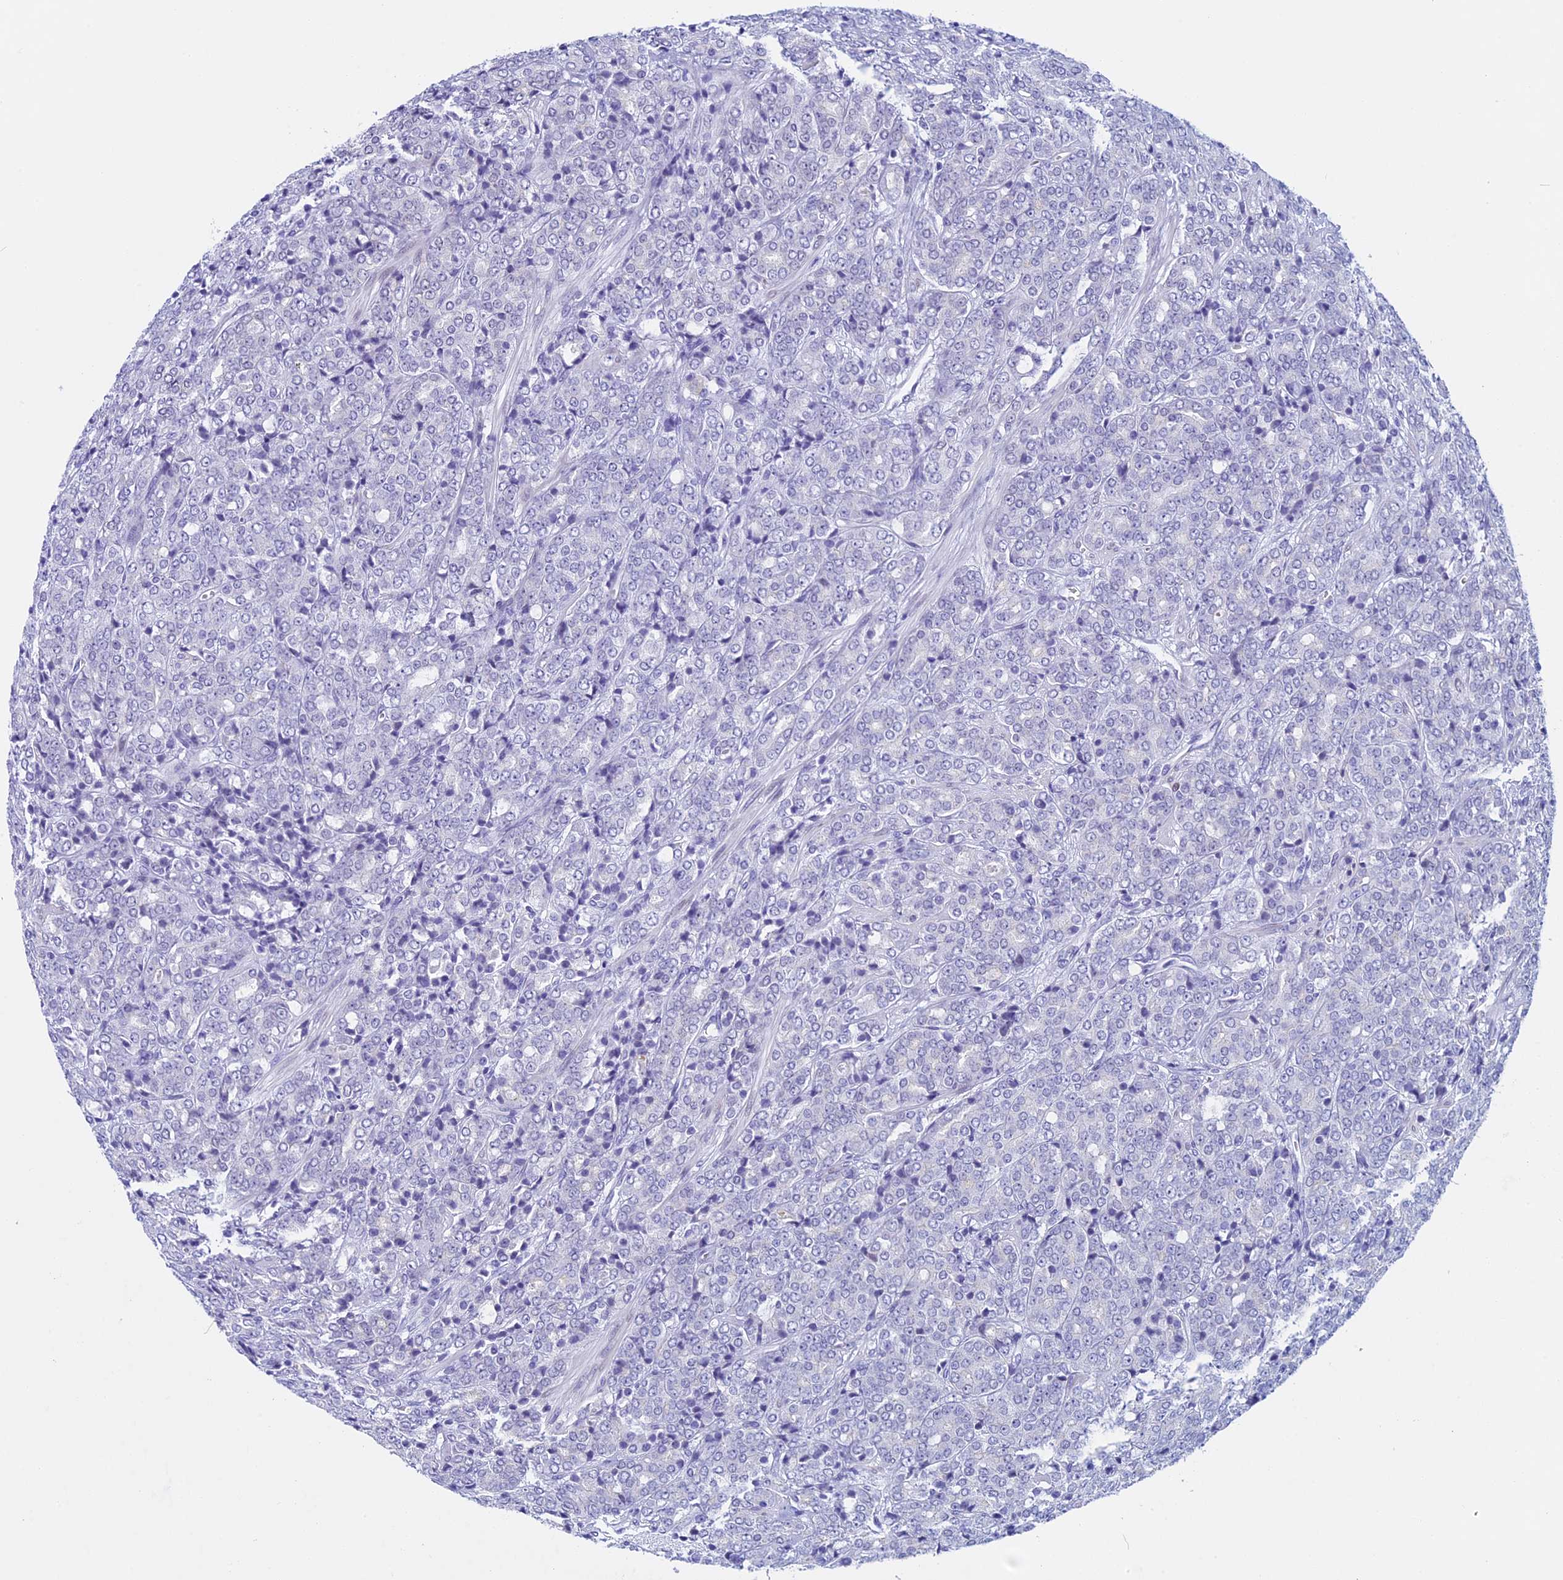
{"staining": {"intensity": "negative", "quantity": "none", "location": "none"}, "tissue": "prostate cancer", "cell_type": "Tumor cells", "image_type": "cancer", "snomed": [{"axis": "morphology", "description": "Adenocarcinoma, High grade"}, {"axis": "topography", "description": "Prostate"}], "caption": "IHC photomicrograph of prostate cancer (adenocarcinoma (high-grade)) stained for a protein (brown), which displays no staining in tumor cells.", "gene": "FAM169A", "patient": {"sex": "male", "age": 62}}